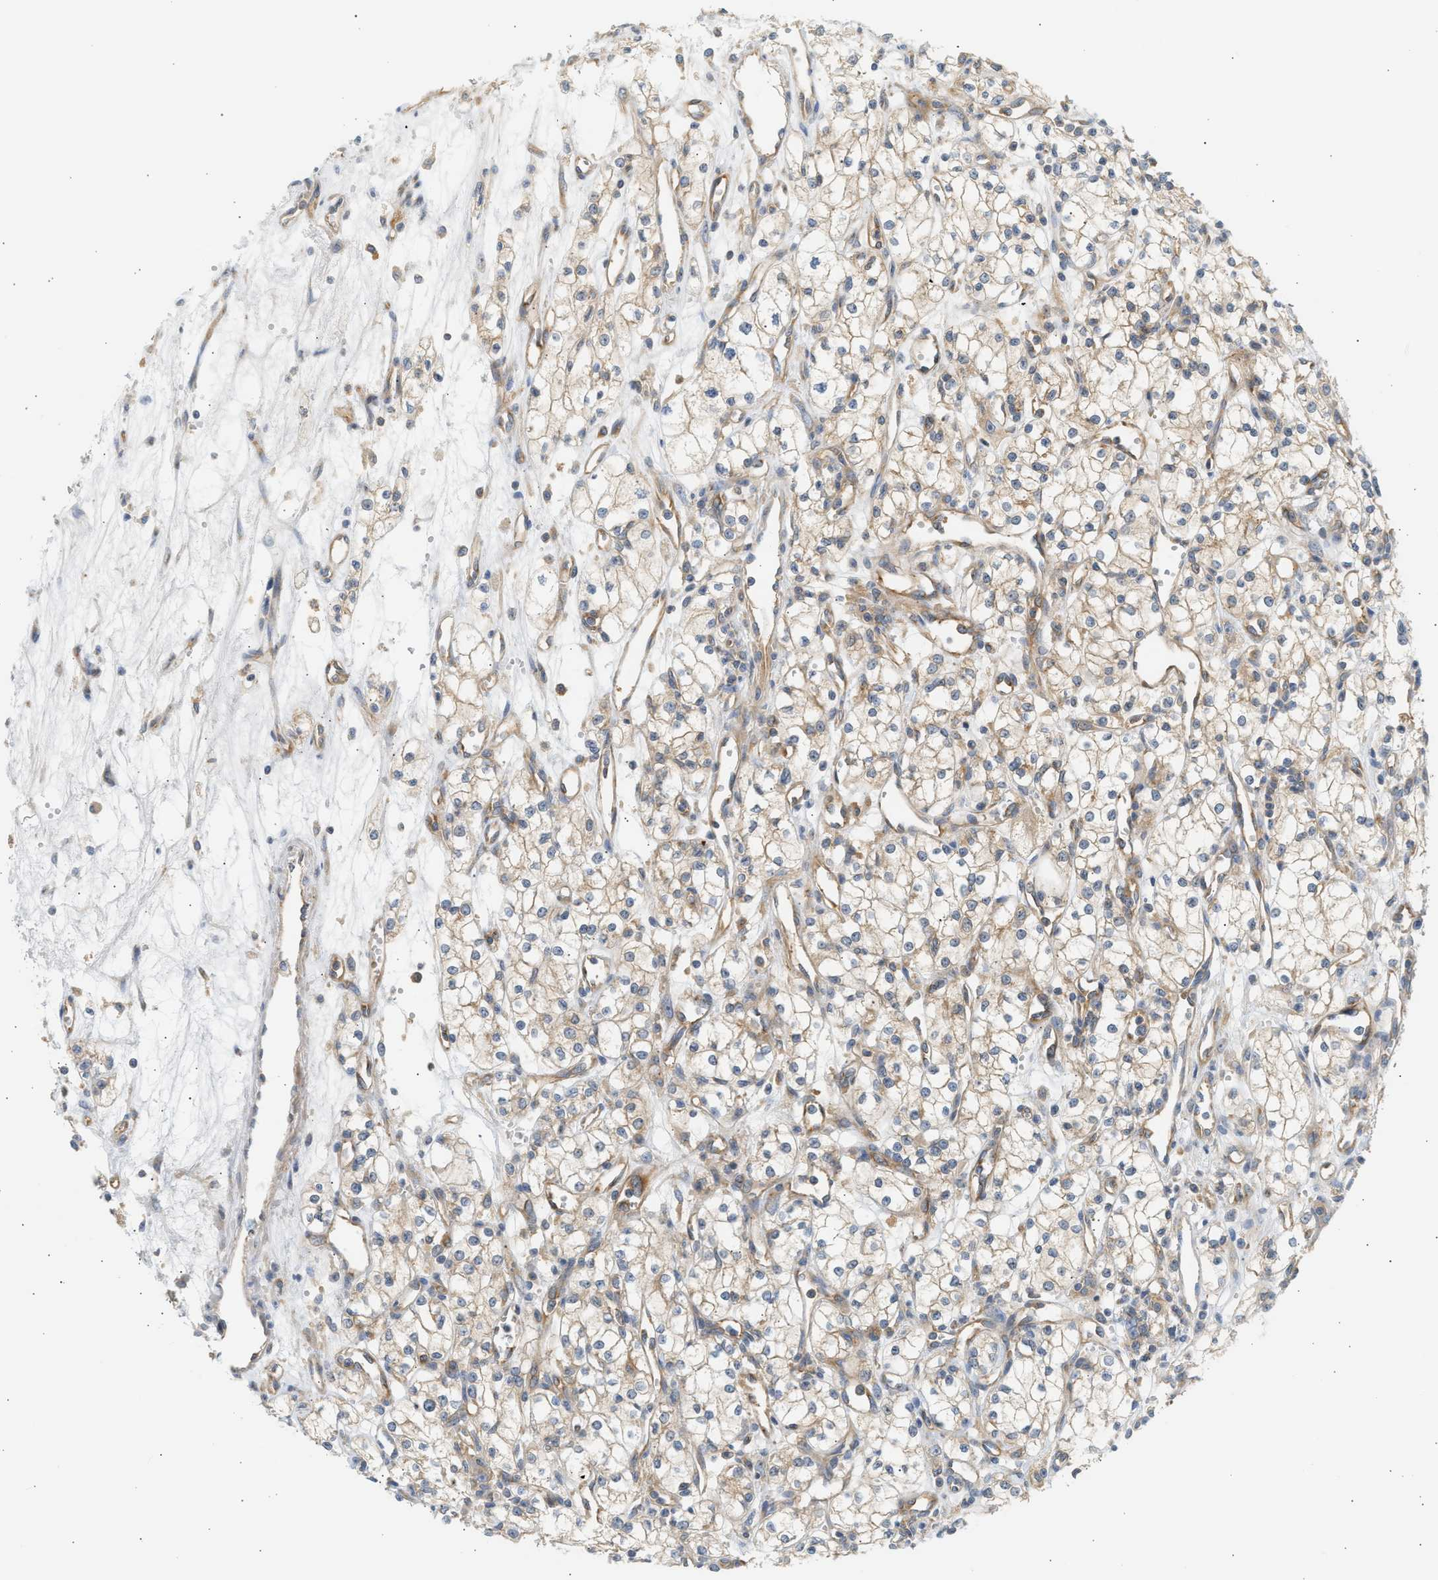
{"staining": {"intensity": "weak", "quantity": "25%-75%", "location": "cytoplasmic/membranous"}, "tissue": "renal cancer", "cell_type": "Tumor cells", "image_type": "cancer", "snomed": [{"axis": "morphology", "description": "Adenocarcinoma, NOS"}, {"axis": "topography", "description": "Kidney"}], "caption": "The histopathology image reveals immunohistochemical staining of renal cancer (adenocarcinoma). There is weak cytoplasmic/membranous staining is identified in about 25%-75% of tumor cells.", "gene": "PAFAH1B1", "patient": {"sex": "male", "age": 59}}